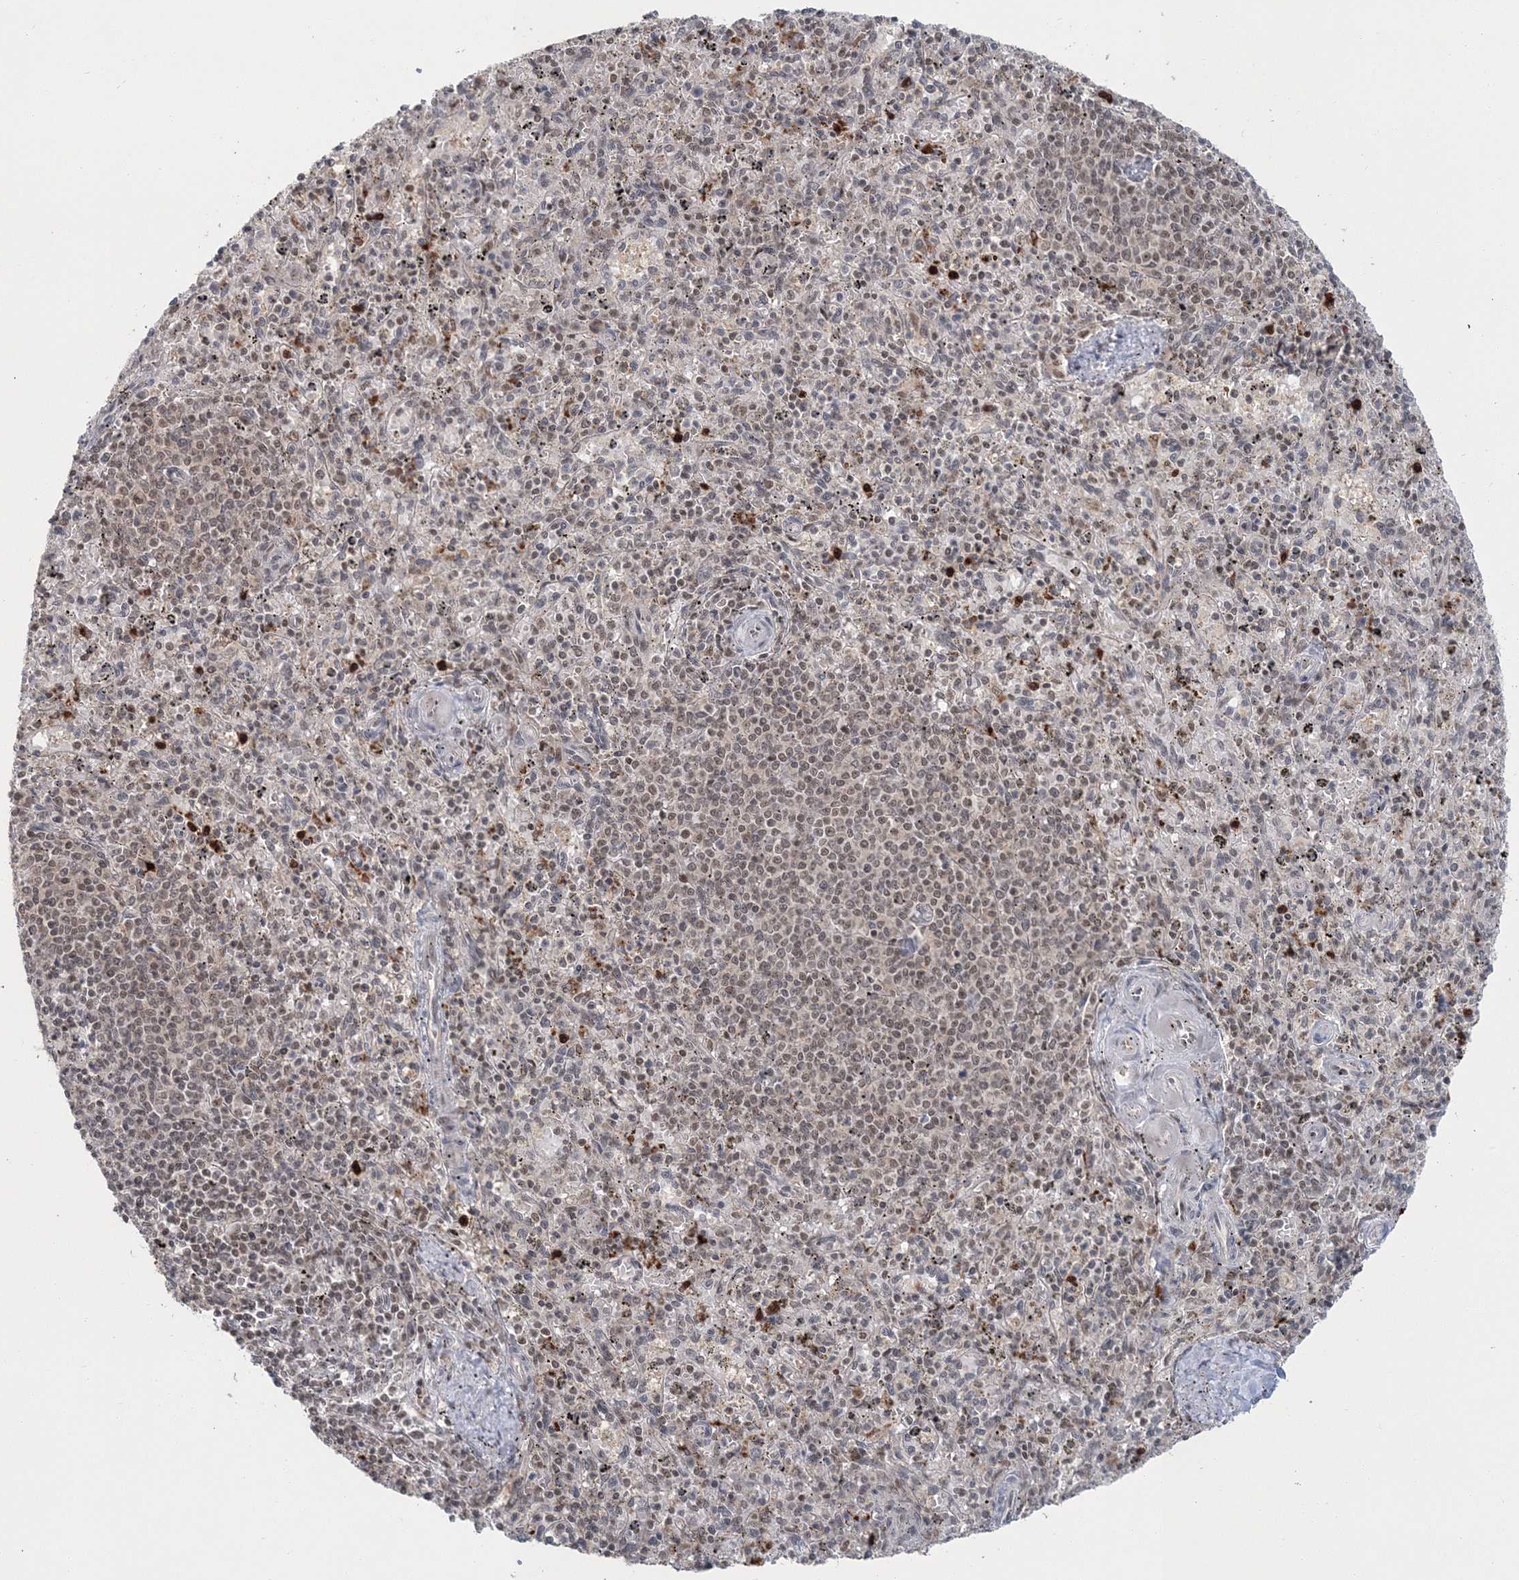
{"staining": {"intensity": "weak", "quantity": ">75%", "location": "nuclear"}, "tissue": "spleen", "cell_type": "Cells in red pulp", "image_type": "normal", "snomed": [{"axis": "morphology", "description": "Normal tissue, NOS"}, {"axis": "topography", "description": "Spleen"}], "caption": "The photomicrograph reveals staining of unremarkable spleen, revealing weak nuclear protein expression (brown color) within cells in red pulp. The staining was performed using DAB to visualize the protein expression in brown, while the nuclei were stained in blue with hematoxylin (Magnification: 20x).", "gene": "PDS5A", "patient": {"sex": "male", "age": 72}}